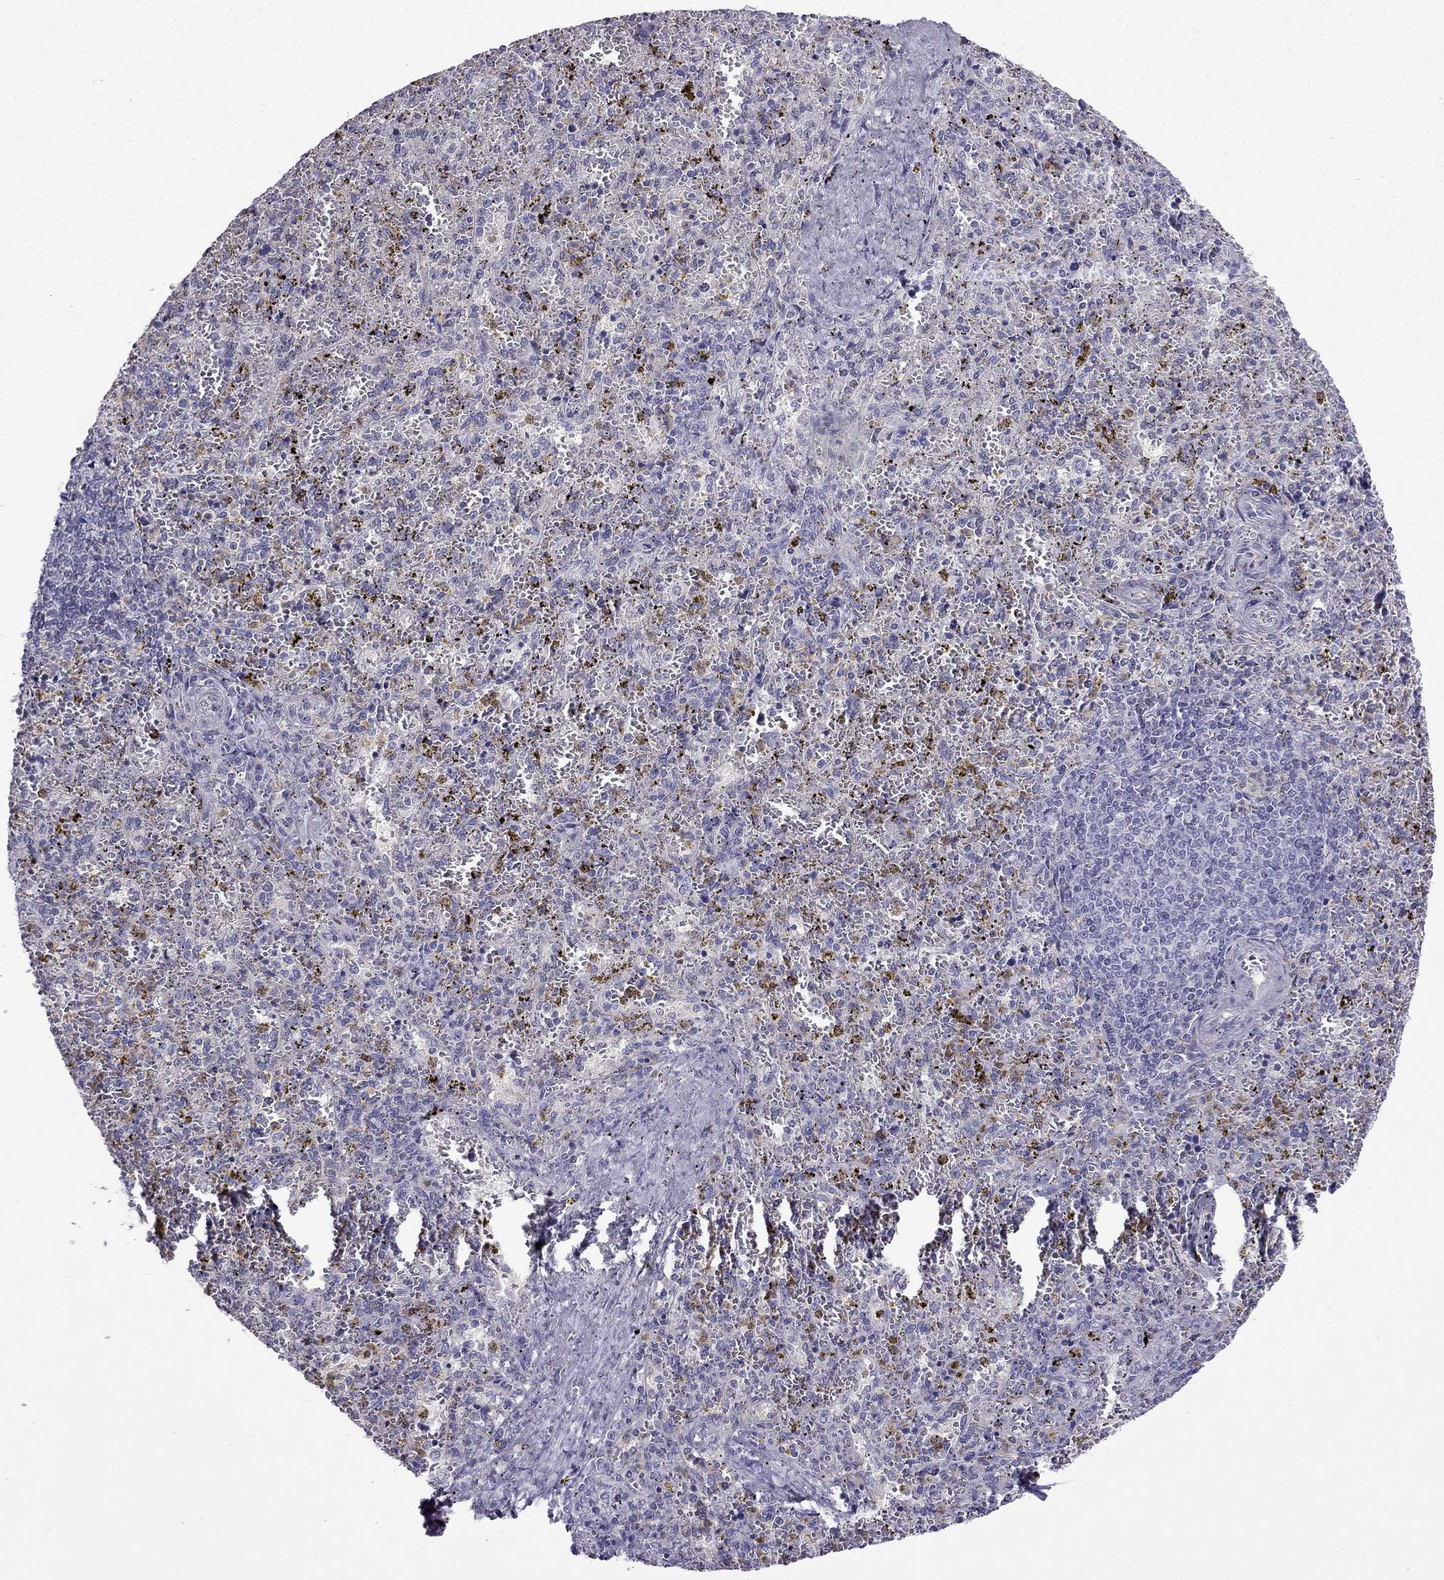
{"staining": {"intensity": "negative", "quantity": "none", "location": "none"}, "tissue": "spleen", "cell_type": "Cells in red pulp", "image_type": "normal", "snomed": [{"axis": "morphology", "description": "Normal tissue, NOS"}, {"axis": "topography", "description": "Spleen"}], "caption": "IHC photomicrograph of normal spleen stained for a protein (brown), which reveals no positivity in cells in red pulp. The staining is performed using DAB (3,3'-diaminobenzidine) brown chromogen with nuclei counter-stained in using hematoxylin.", "gene": "GJA8", "patient": {"sex": "female", "age": 50}}